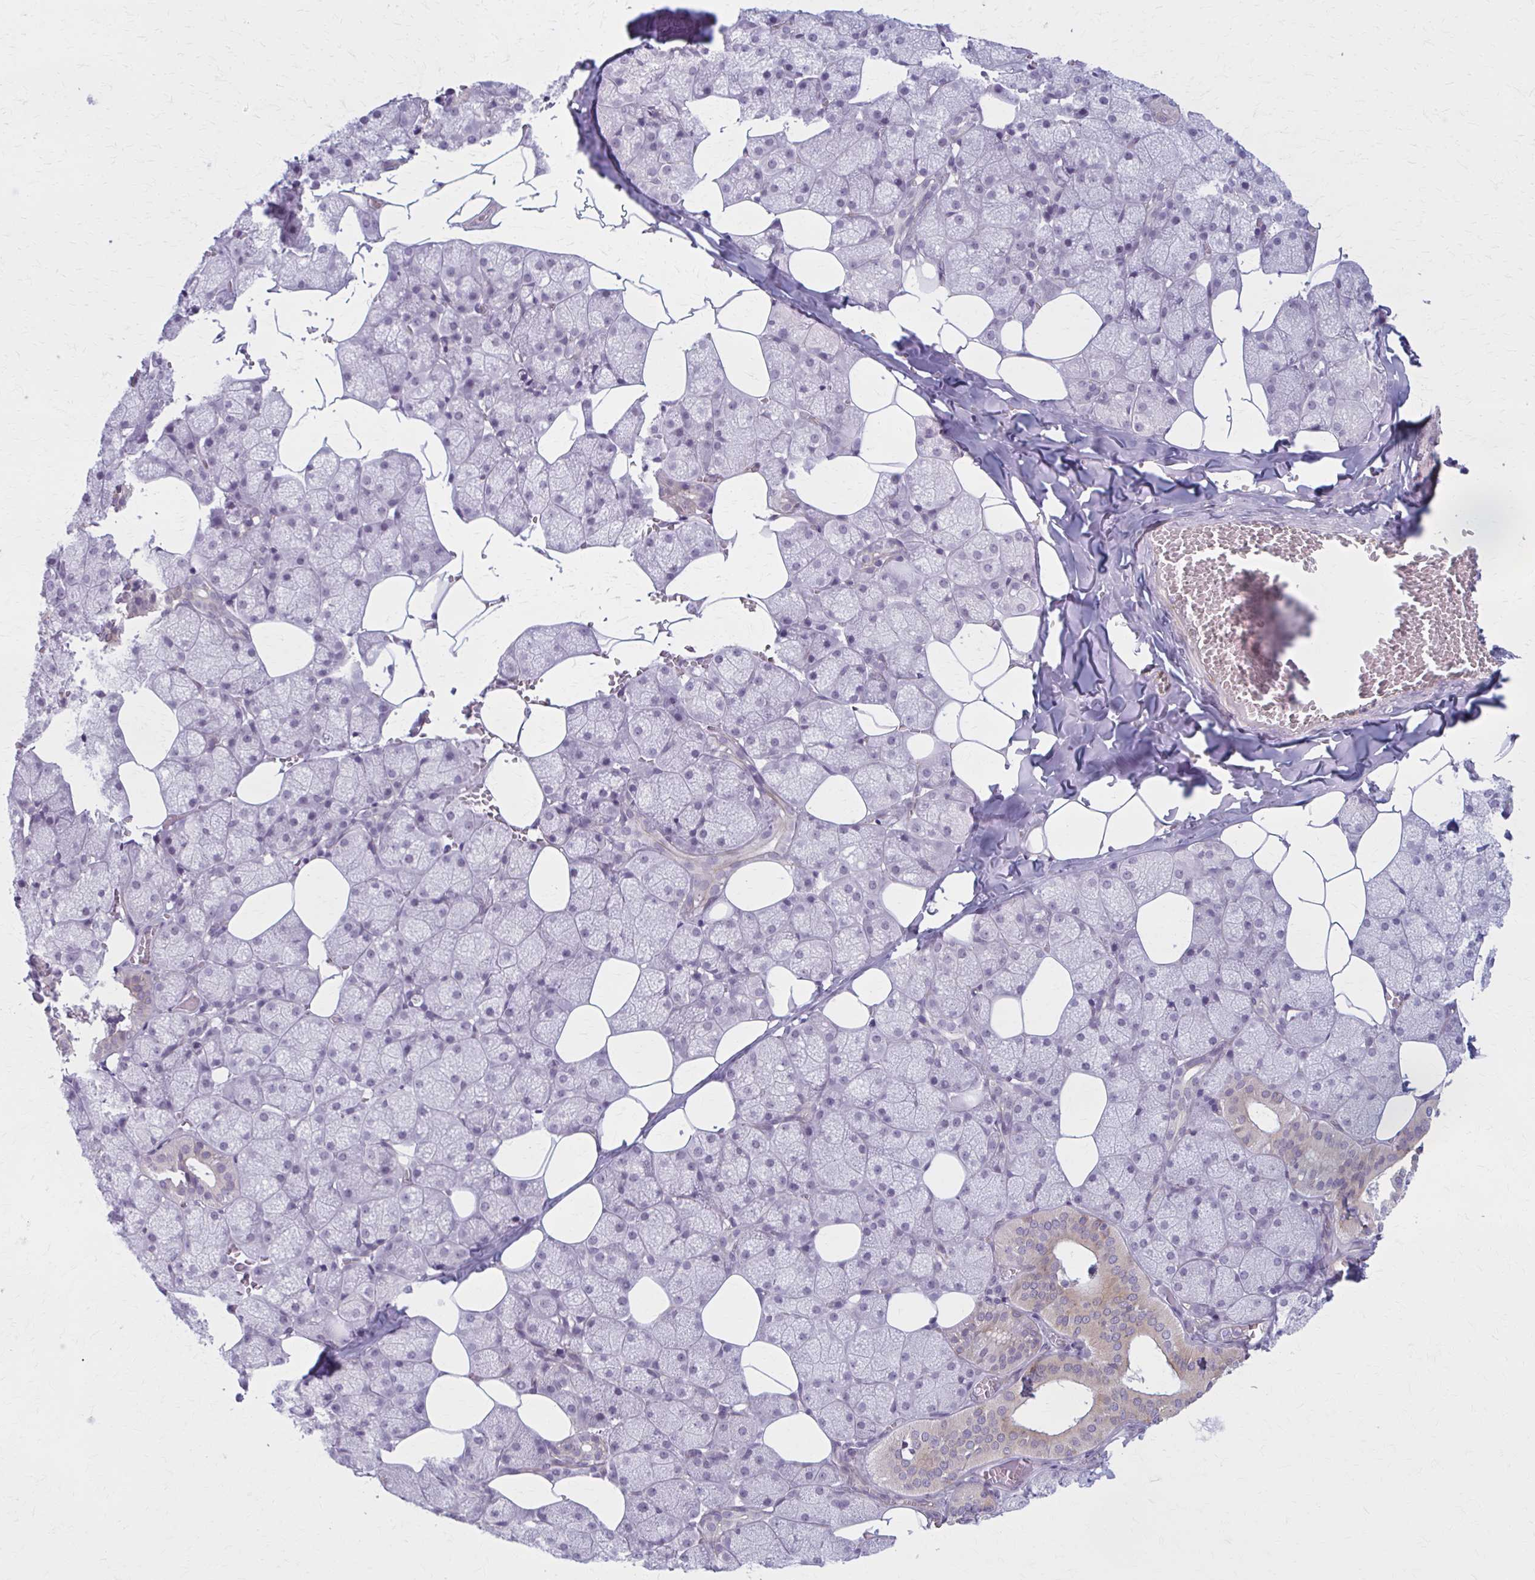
{"staining": {"intensity": "weak", "quantity": "<25%", "location": "cytoplasmic/membranous"}, "tissue": "salivary gland", "cell_type": "Glandular cells", "image_type": "normal", "snomed": [{"axis": "morphology", "description": "Normal tissue, NOS"}, {"axis": "topography", "description": "Salivary gland"}, {"axis": "topography", "description": "Peripheral nerve tissue"}], "caption": "IHC micrograph of benign salivary gland: human salivary gland stained with DAB exhibits no significant protein positivity in glandular cells.", "gene": "NUMBL", "patient": {"sex": "male", "age": 38}}